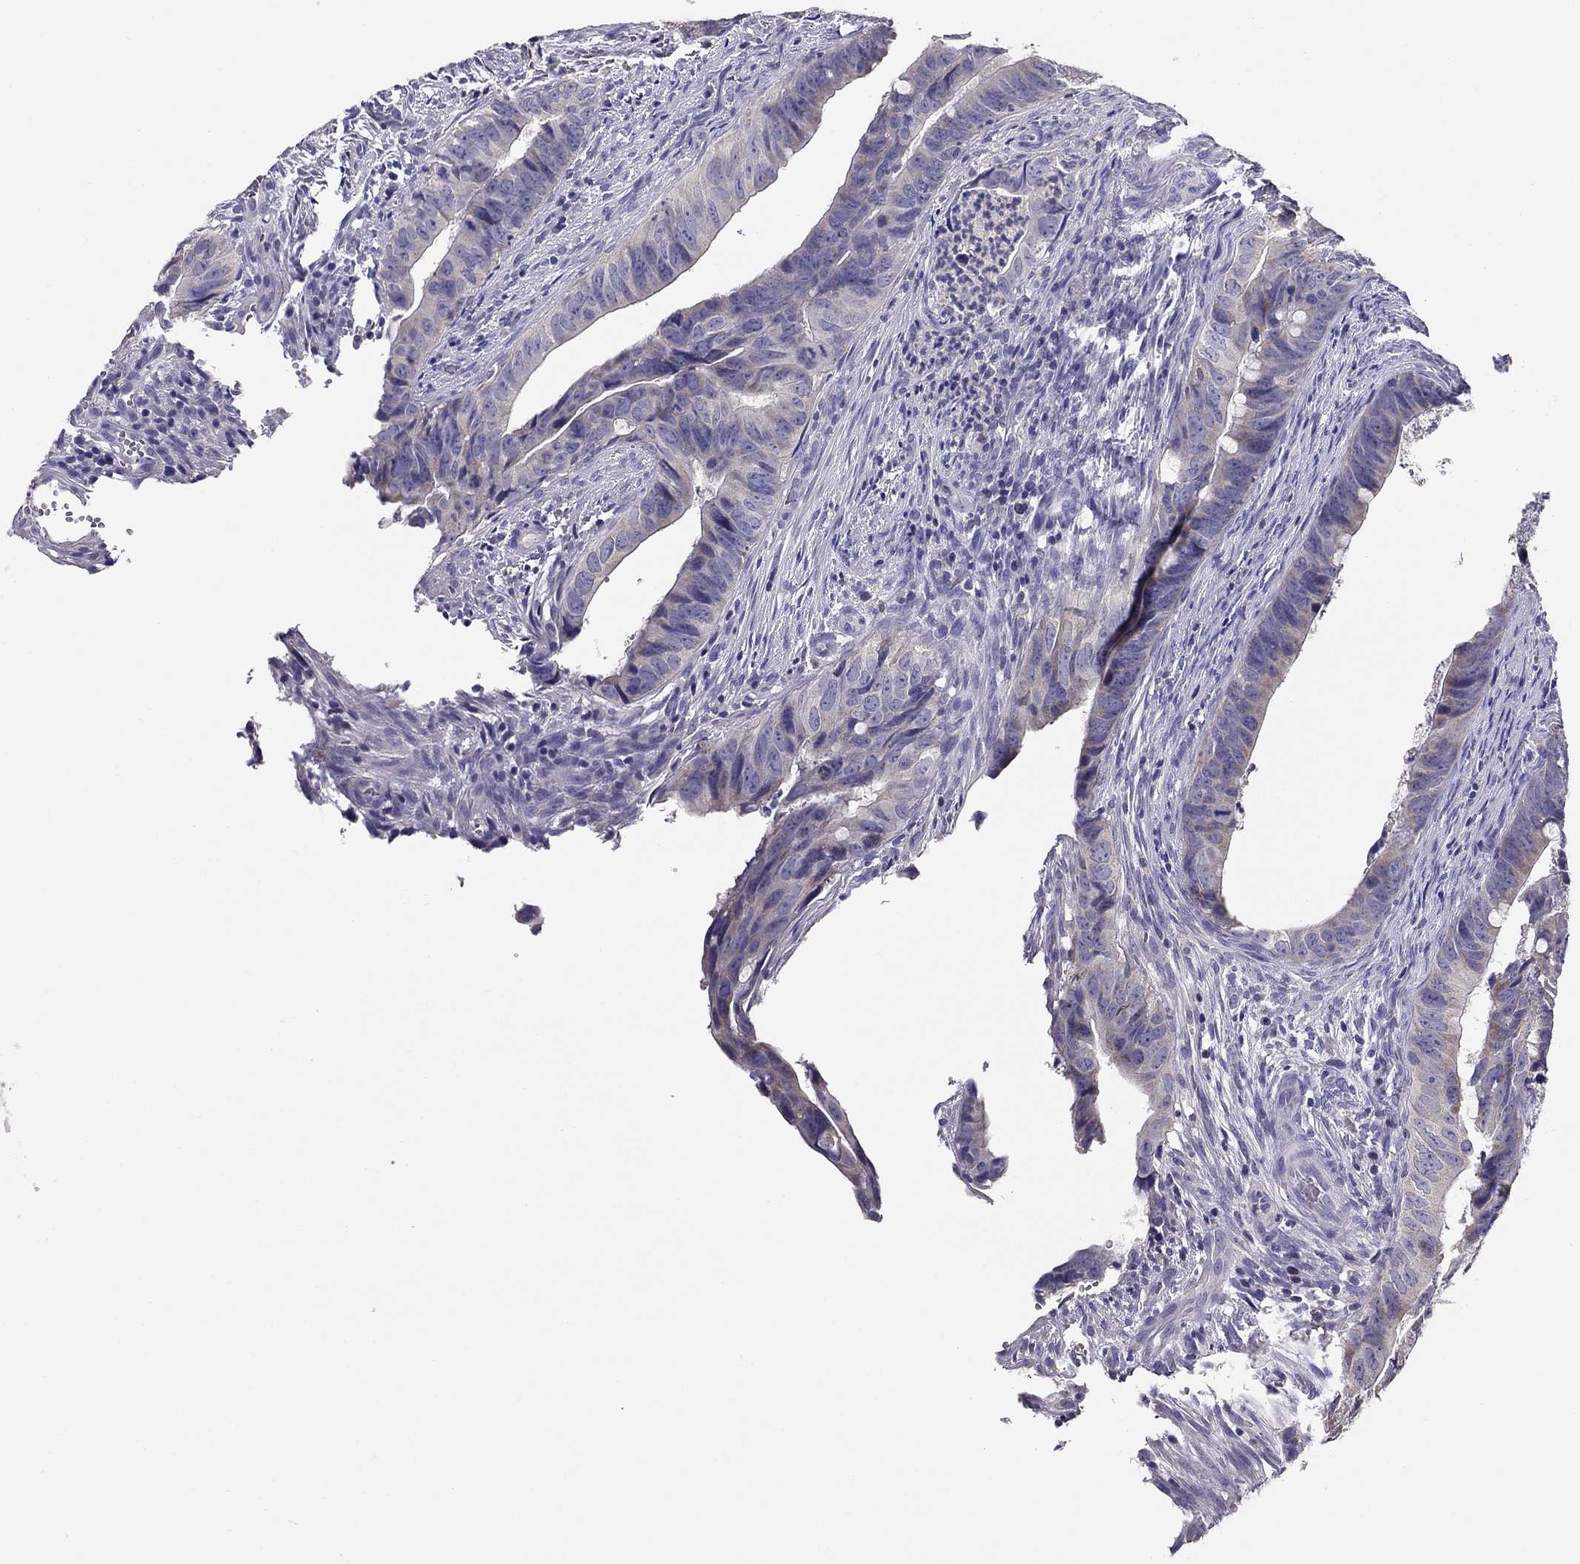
{"staining": {"intensity": "negative", "quantity": "none", "location": "none"}, "tissue": "colorectal cancer", "cell_type": "Tumor cells", "image_type": "cancer", "snomed": [{"axis": "morphology", "description": "Adenocarcinoma, NOS"}, {"axis": "topography", "description": "Colon"}], "caption": "Tumor cells show no significant expression in colorectal cancer (adenocarcinoma).", "gene": "CITED1", "patient": {"sex": "female", "age": 82}}